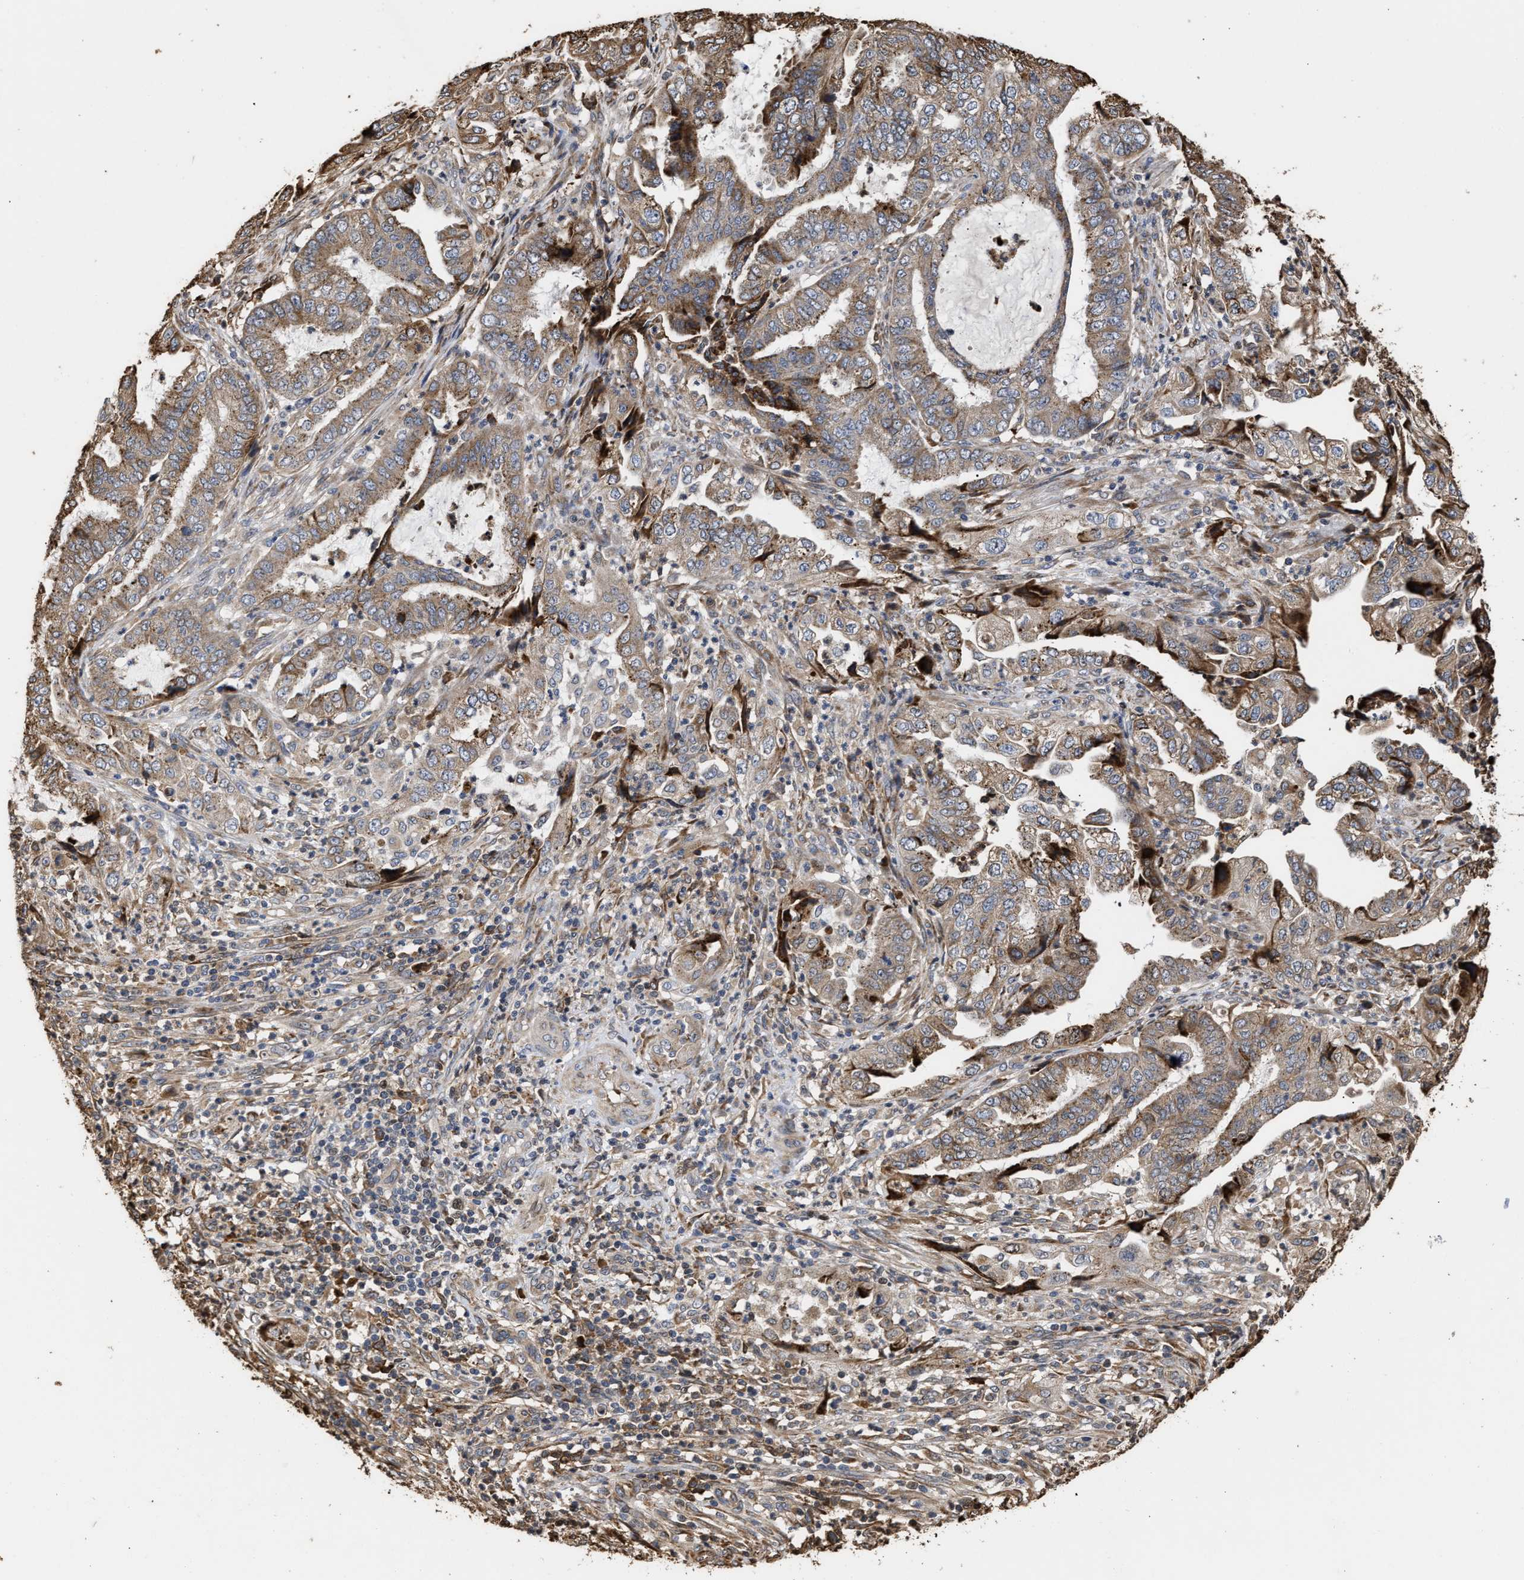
{"staining": {"intensity": "strong", "quantity": "<25%", "location": "cytoplasmic/membranous"}, "tissue": "endometrial cancer", "cell_type": "Tumor cells", "image_type": "cancer", "snomed": [{"axis": "morphology", "description": "Adenocarcinoma, NOS"}, {"axis": "topography", "description": "Endometrium"}], "caption": "A brown stain highlights strong cytoplasmic/membranous positivity of a protein in human endometrial adenocarcinoma tumor cells.", "gene": "GOSR1", "patient": {"sex": "female", "age": 51}}